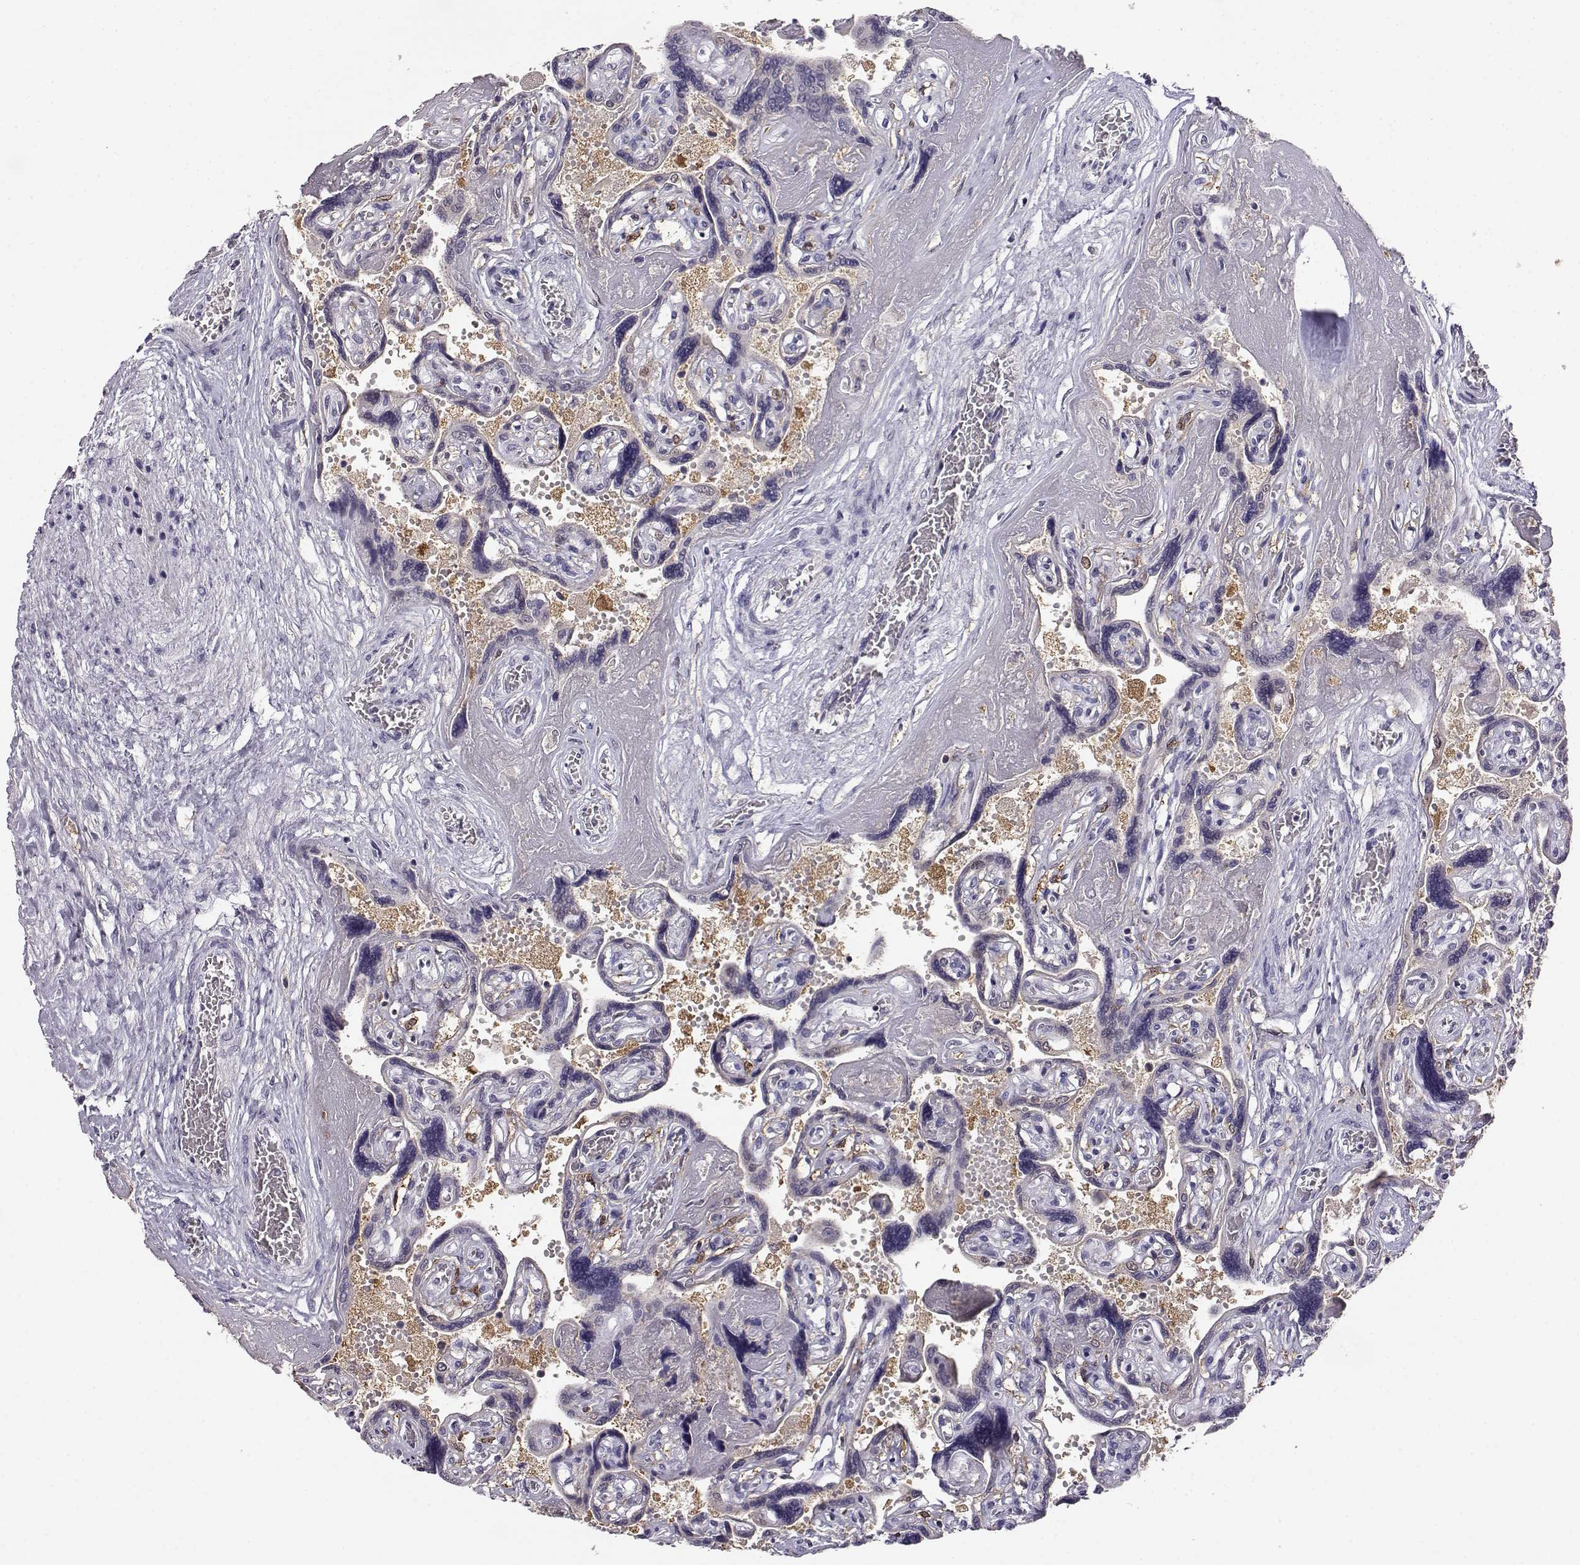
{"staining": {"intensity": "negative", "quantity": "none", "location": "none"}, "tissue": "placenta", "cell_type": "Decidual cells", "image_type": "normal", "snomed": [{"axis": "morphology", "description": "Normal tissue, NOS"}, {"axis": "topography", "description": "Placenta"}], "caption": "This is an IHC photomicrograph of normal placenta. There is no staining in decidual cells.", "gene": "AKR1B1", "patient": {"sex": "female", "age": 32}}